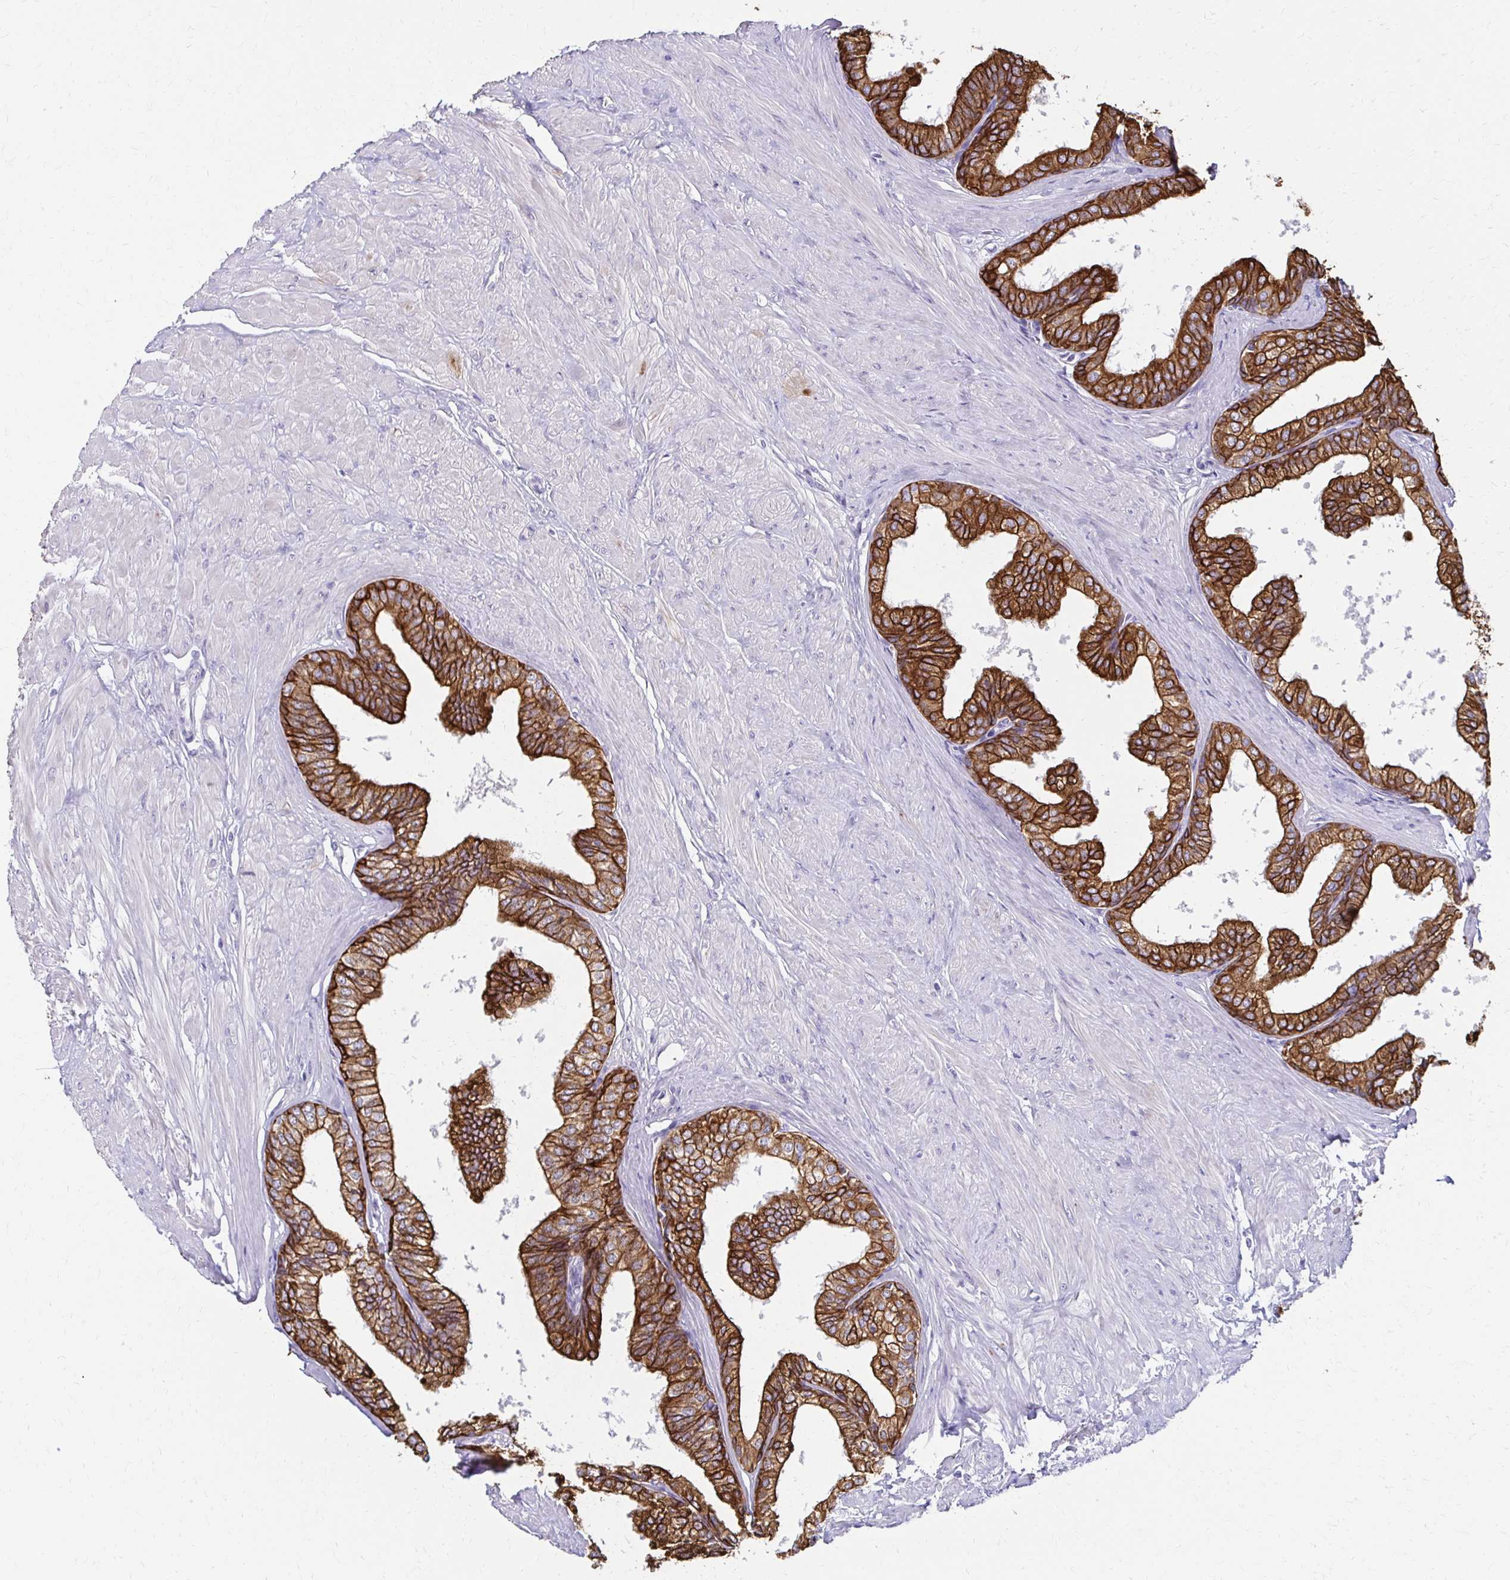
{"staining": {"intensity": "strong", "quantity": ">75%", "location": "cytoplasmic/membranous"}, "tissue": "prostate", "cell_type": "Glandular cells", "image_type": "normal", "snomed": [{"axis": "morphology", "description": "Normal tissue, NOS"}, {"axis": "topography", "description": "Prostate"}, {"axis": "topography", "description": "Peripheral nerve tissue"}], "caption": "Protein expression by immunohistochemistry displays strong cytoplasmic/membranous expression in about >75% of glandular cells in unremarkable prostate. (Brightfield microscopy of DAB IHC at high magnification).", "gene": "C1QTNF2", "patient": {"sex": "male", "age": 55}}